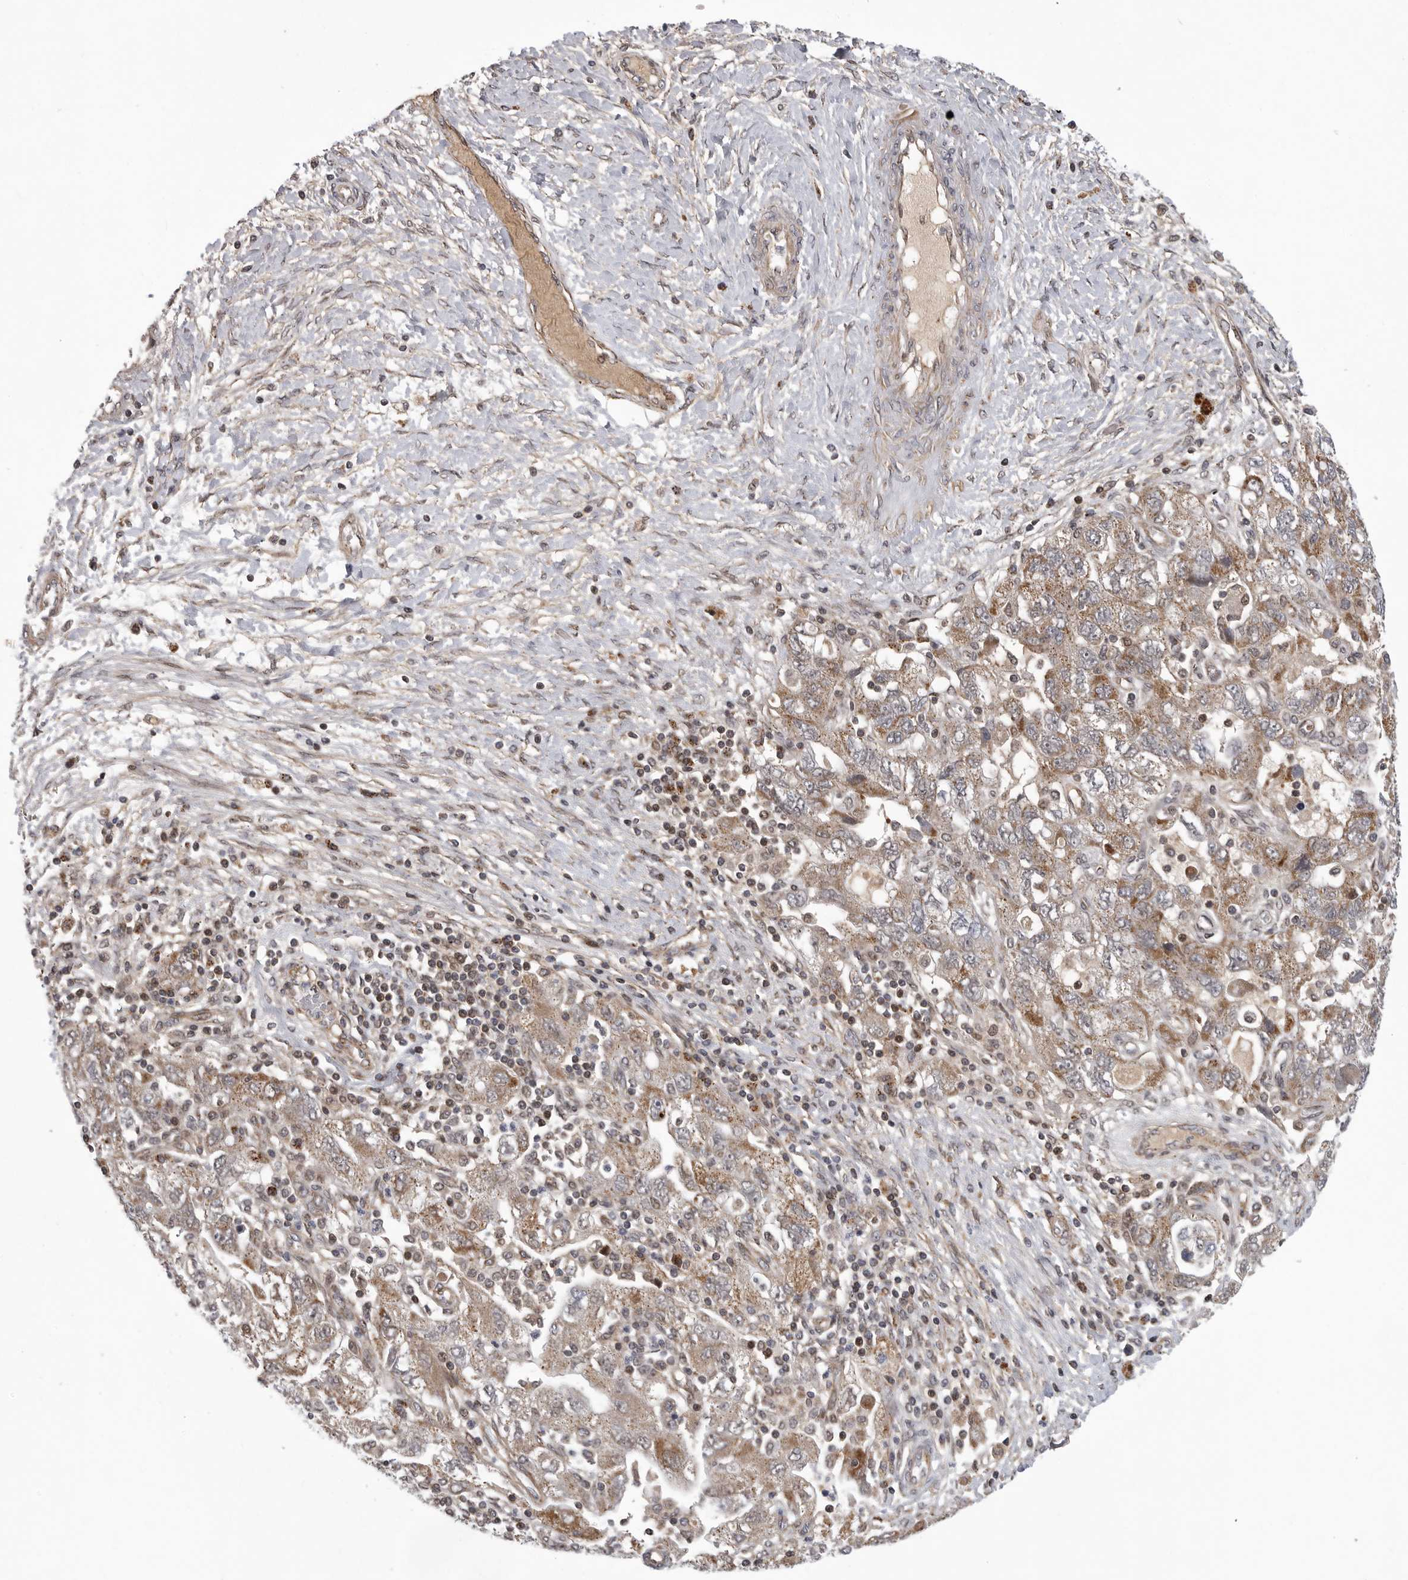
{"staining": {"intensity": "moderate", "quantity": ">75%", "location": "cytoplasmic/membranous"}, "tissue": "ovarian cancer", "cell_type": "Tumor cells", "image_type": "cancer", "snomed": [{"axis": "morphology", "description": "Carcinoma, NOS"}, {"axis": "morphology", "description": "Cystadenocarcinoma, serous, NOS"}, {"axis": "topography", "description": "Ovary"}], "caption": "Ovarian cancer (serous cystadenocarcinoma) tissue shows moderate cytoplasmic/membranous staining in approximately >75% of tumor cells", "gene": "TMPRSS11F", "patient": {"sex": "female", "age": 69}}